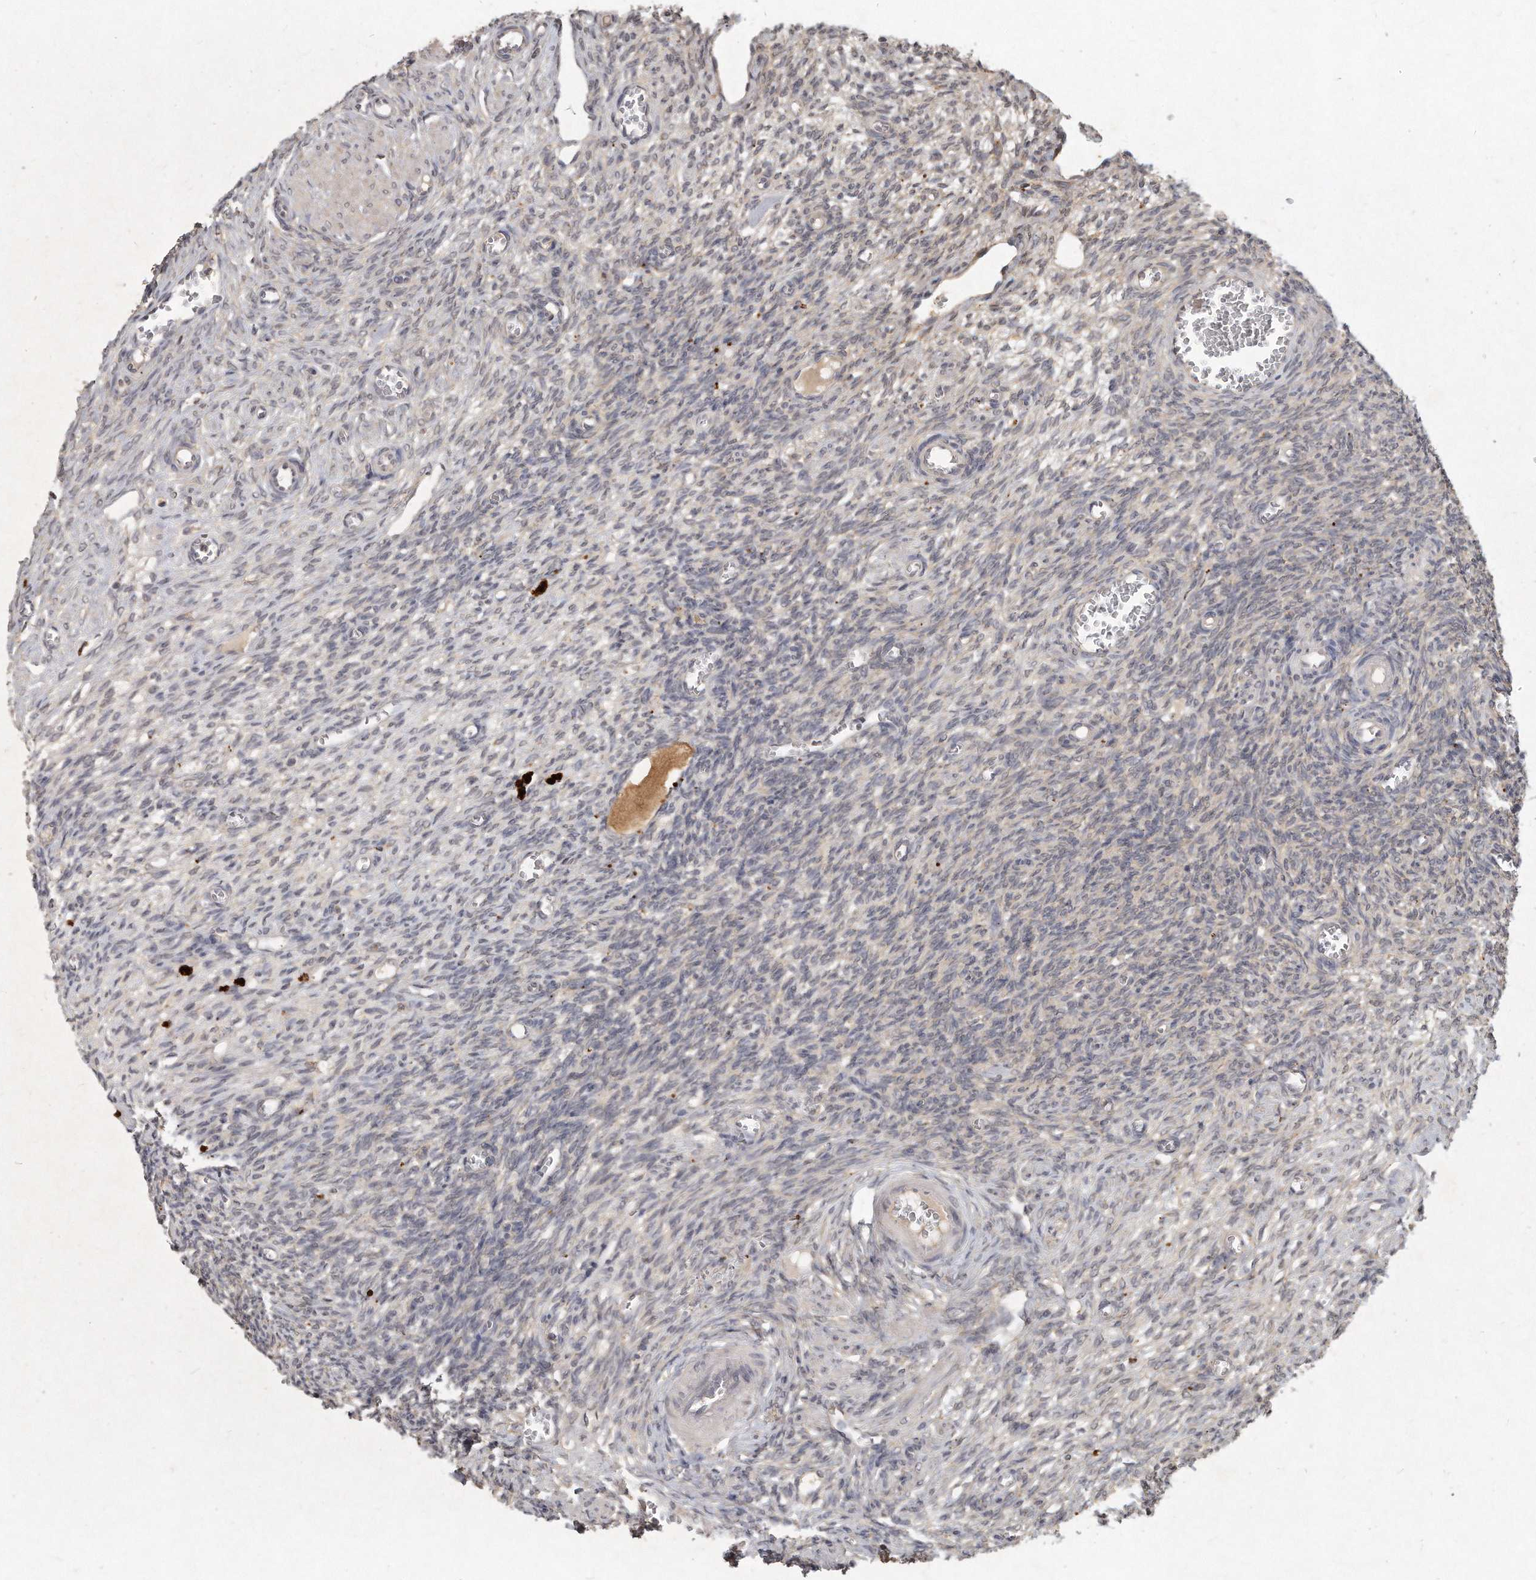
{"staining": {"intensity": "weak", "quantity": "<25%", "location": "cytoplasmic/membranous"}, "tissue": "ovary", "cell_type": "Ovarian stroma cells", "image_type": "normal", "snomed": [{"axis": "morphology", "description": "Normal tissue, NOS"}, {"axis": "topography", "description": "Ovary"}], "caption": "Image shows no protein positivity in ovarian stroma cells of normal ovary.", "gene": "LGALS8", "patient": {"sex": "female", "age": 27}}